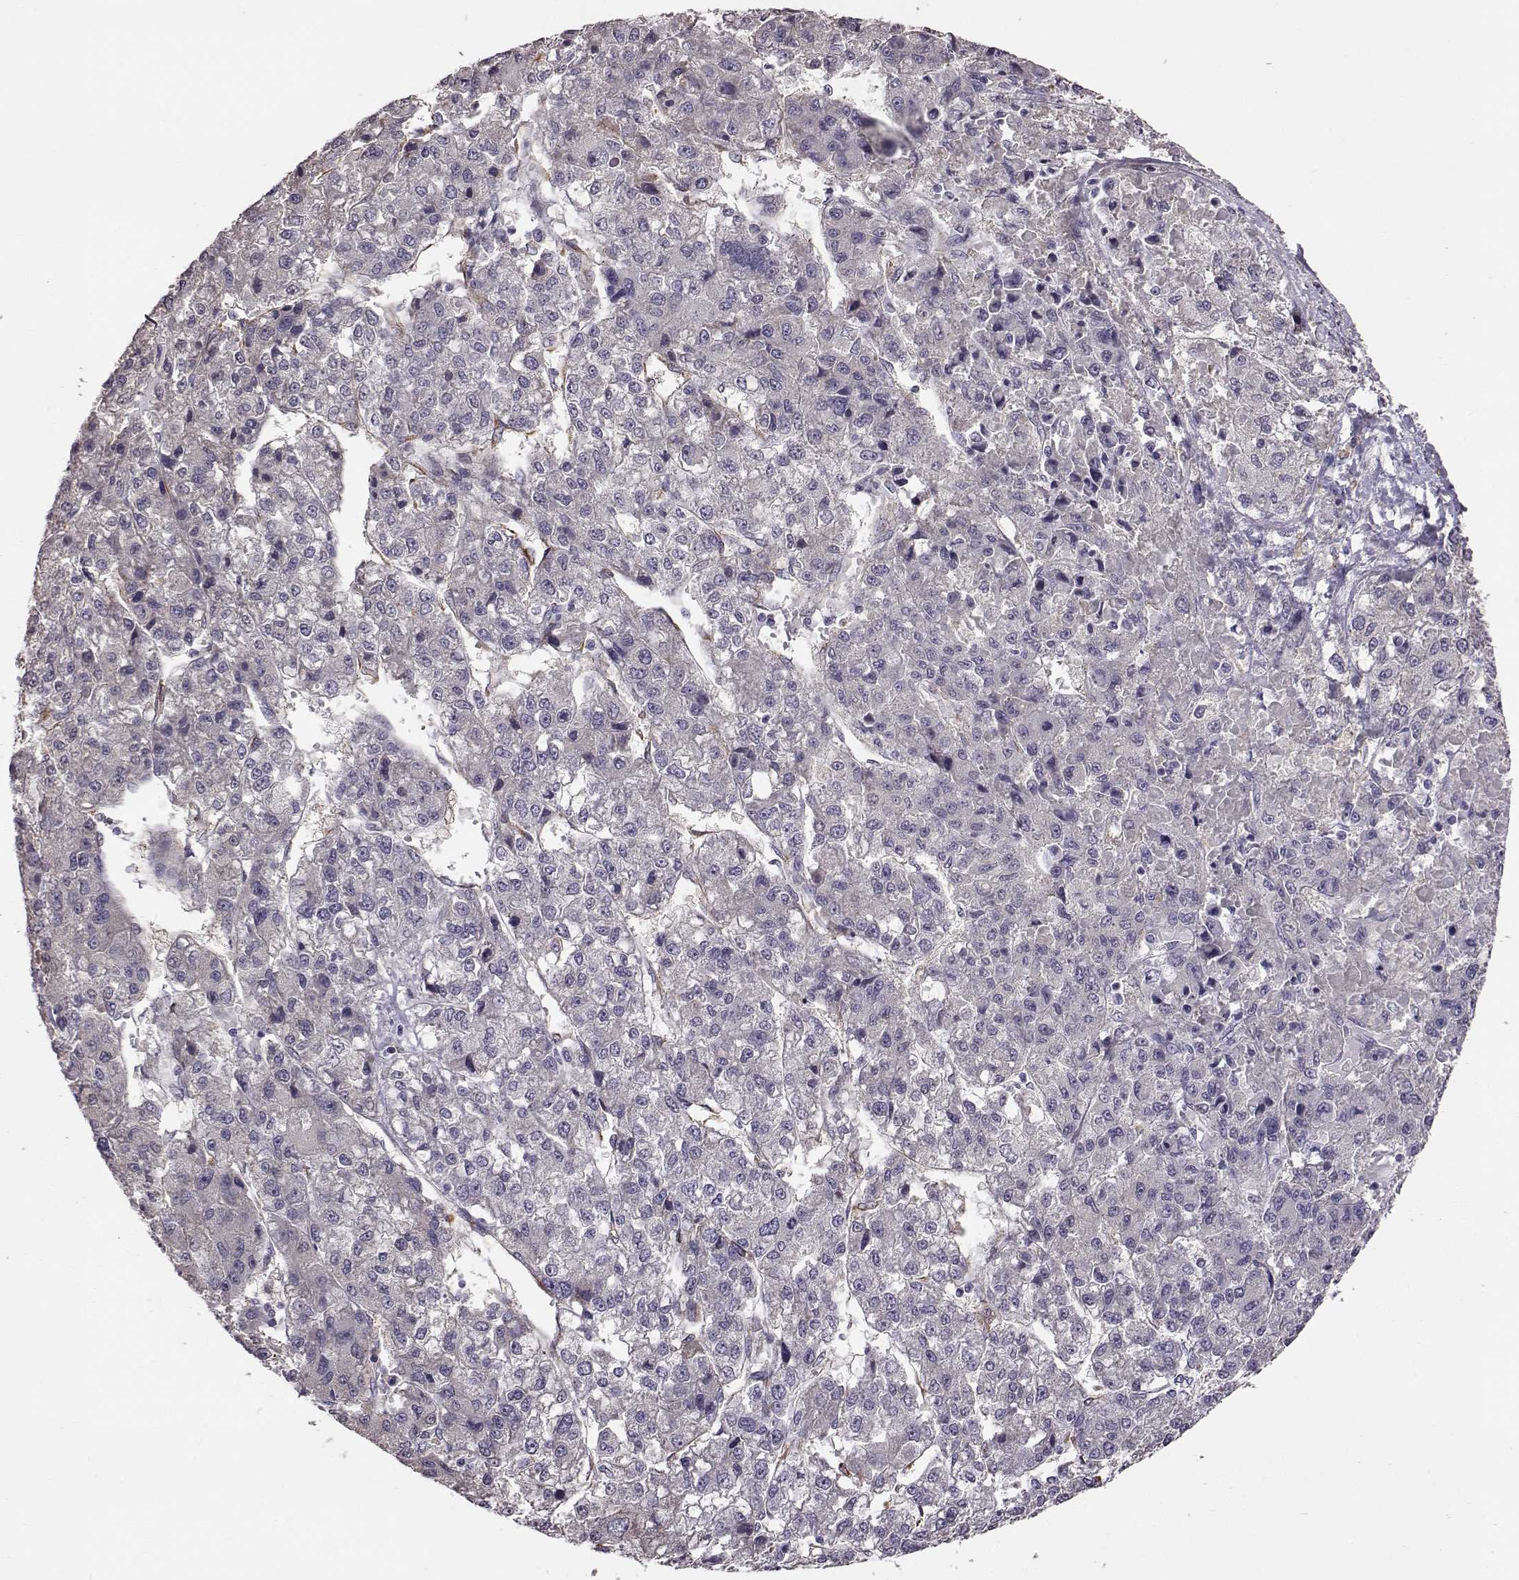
{"staining": {"intensity": "negative", "quantity": "none", "location": "none"}, "tissue": "liver cancer", "cell_type": "Tumor cells", "image_type": "cancer", "snomed": [{"axis": "morphology", "description": "Carcinoma, Hepatocellular, NOS"}, {"axis": "topography", "description": "Liver"}], "caption": "Immunohistochemical staining of human liver hepatocellular carcinoma displays no significant staining in tumor cells.", "gene": "ADGRG2", "patient": {"sex": "male", "age": 56}}